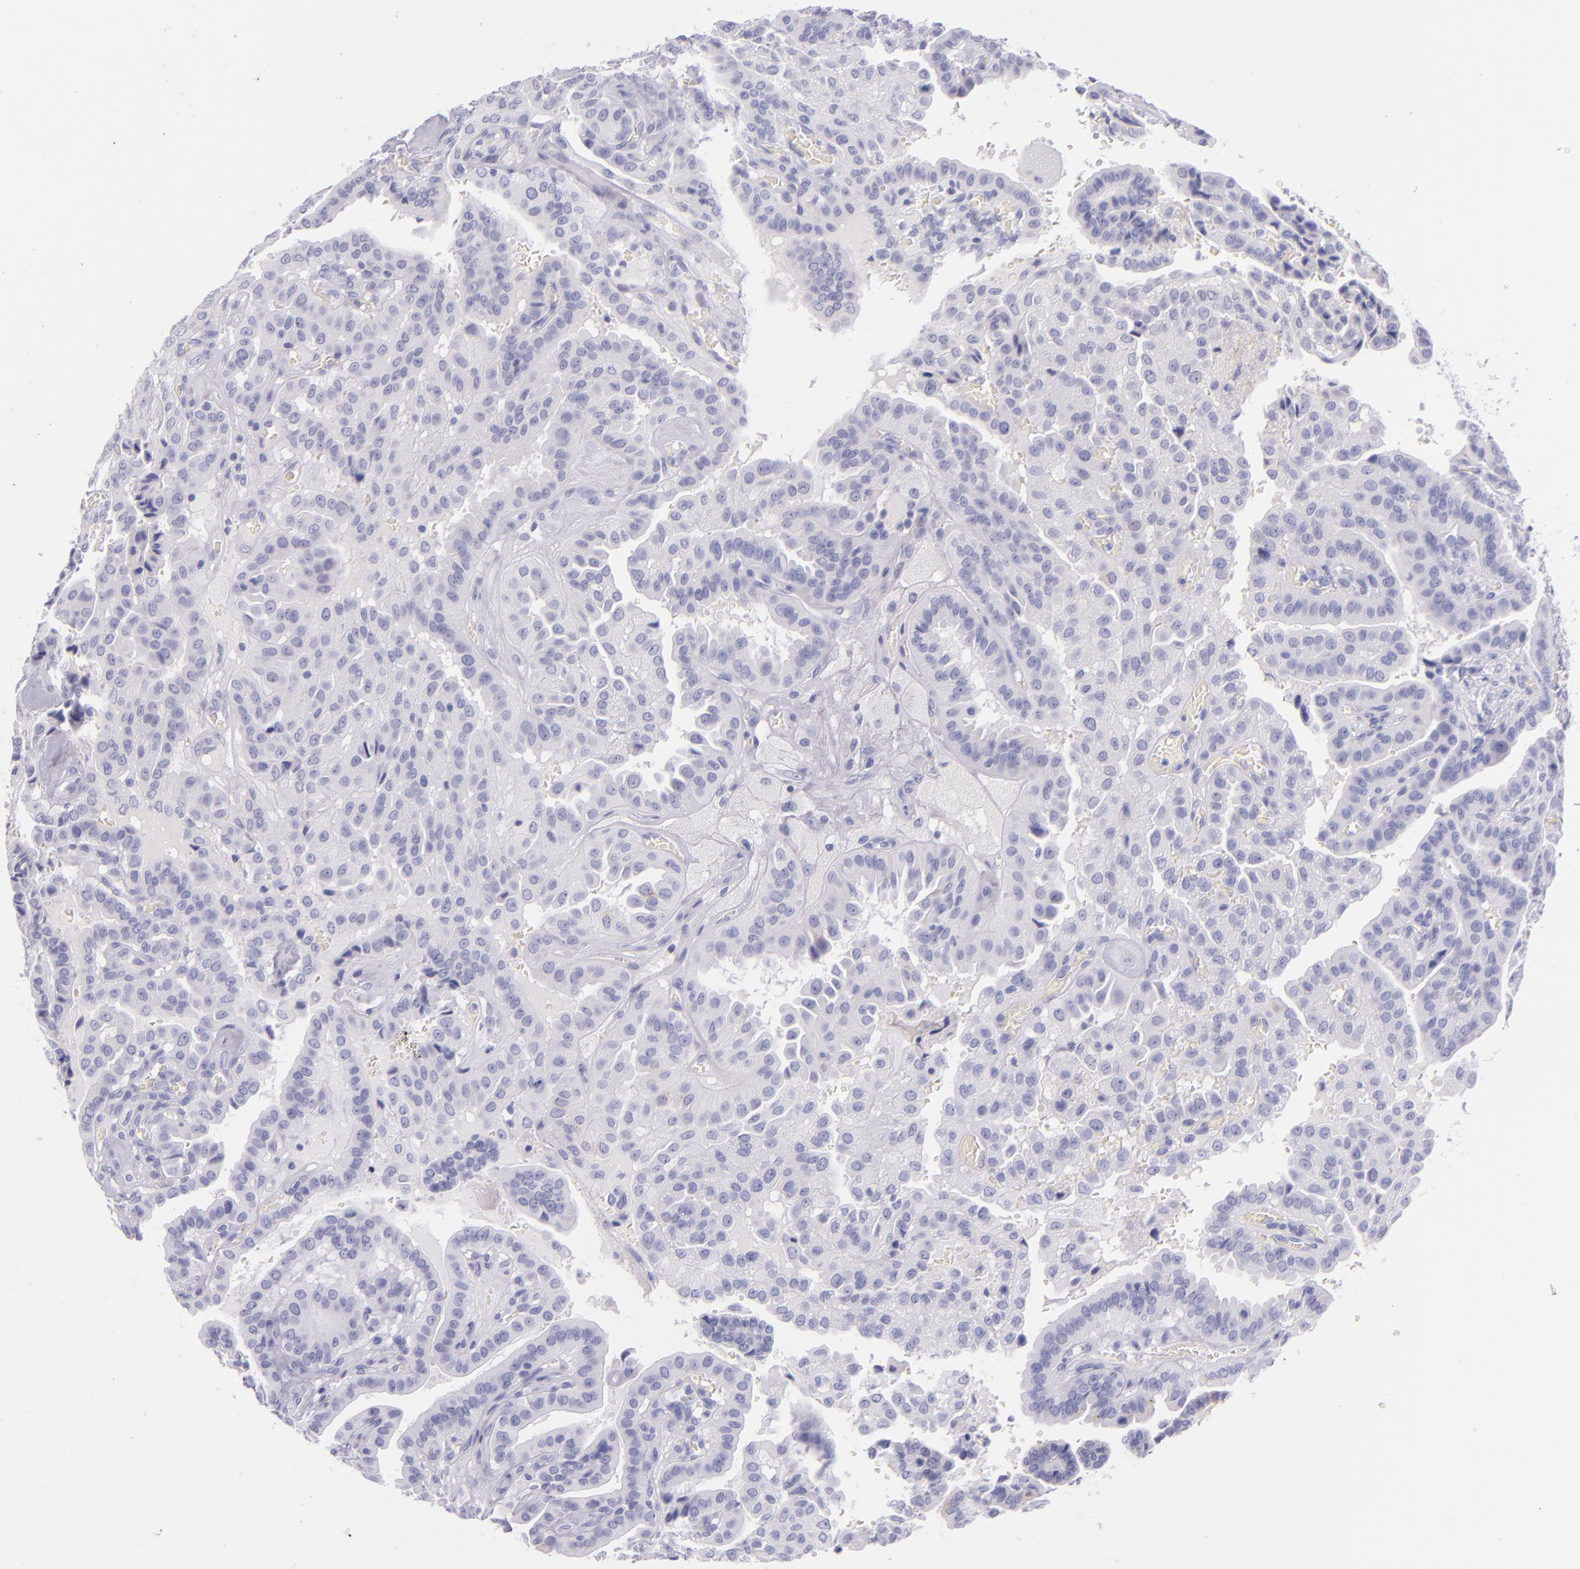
{"staining": {"intensity": "negative", "quantity": "none", "location": "none"}, "tissue": "thyroid cancer", "cell_type": "Tumor cells", "image_type": "cancer", "snomed": [{"axis": "morphology", "description": "Papillary adenocarcinoma, NOS"}, {"axis": "topography", "description": "Thyroid gland"}], "caption": "Immunohistochemistry of human thyroid papillary adenocarcinoma demonstrates no positivity in tumor cells.", "gene": "SFTPB", "patient": {"sex": "male", "age": 87}}